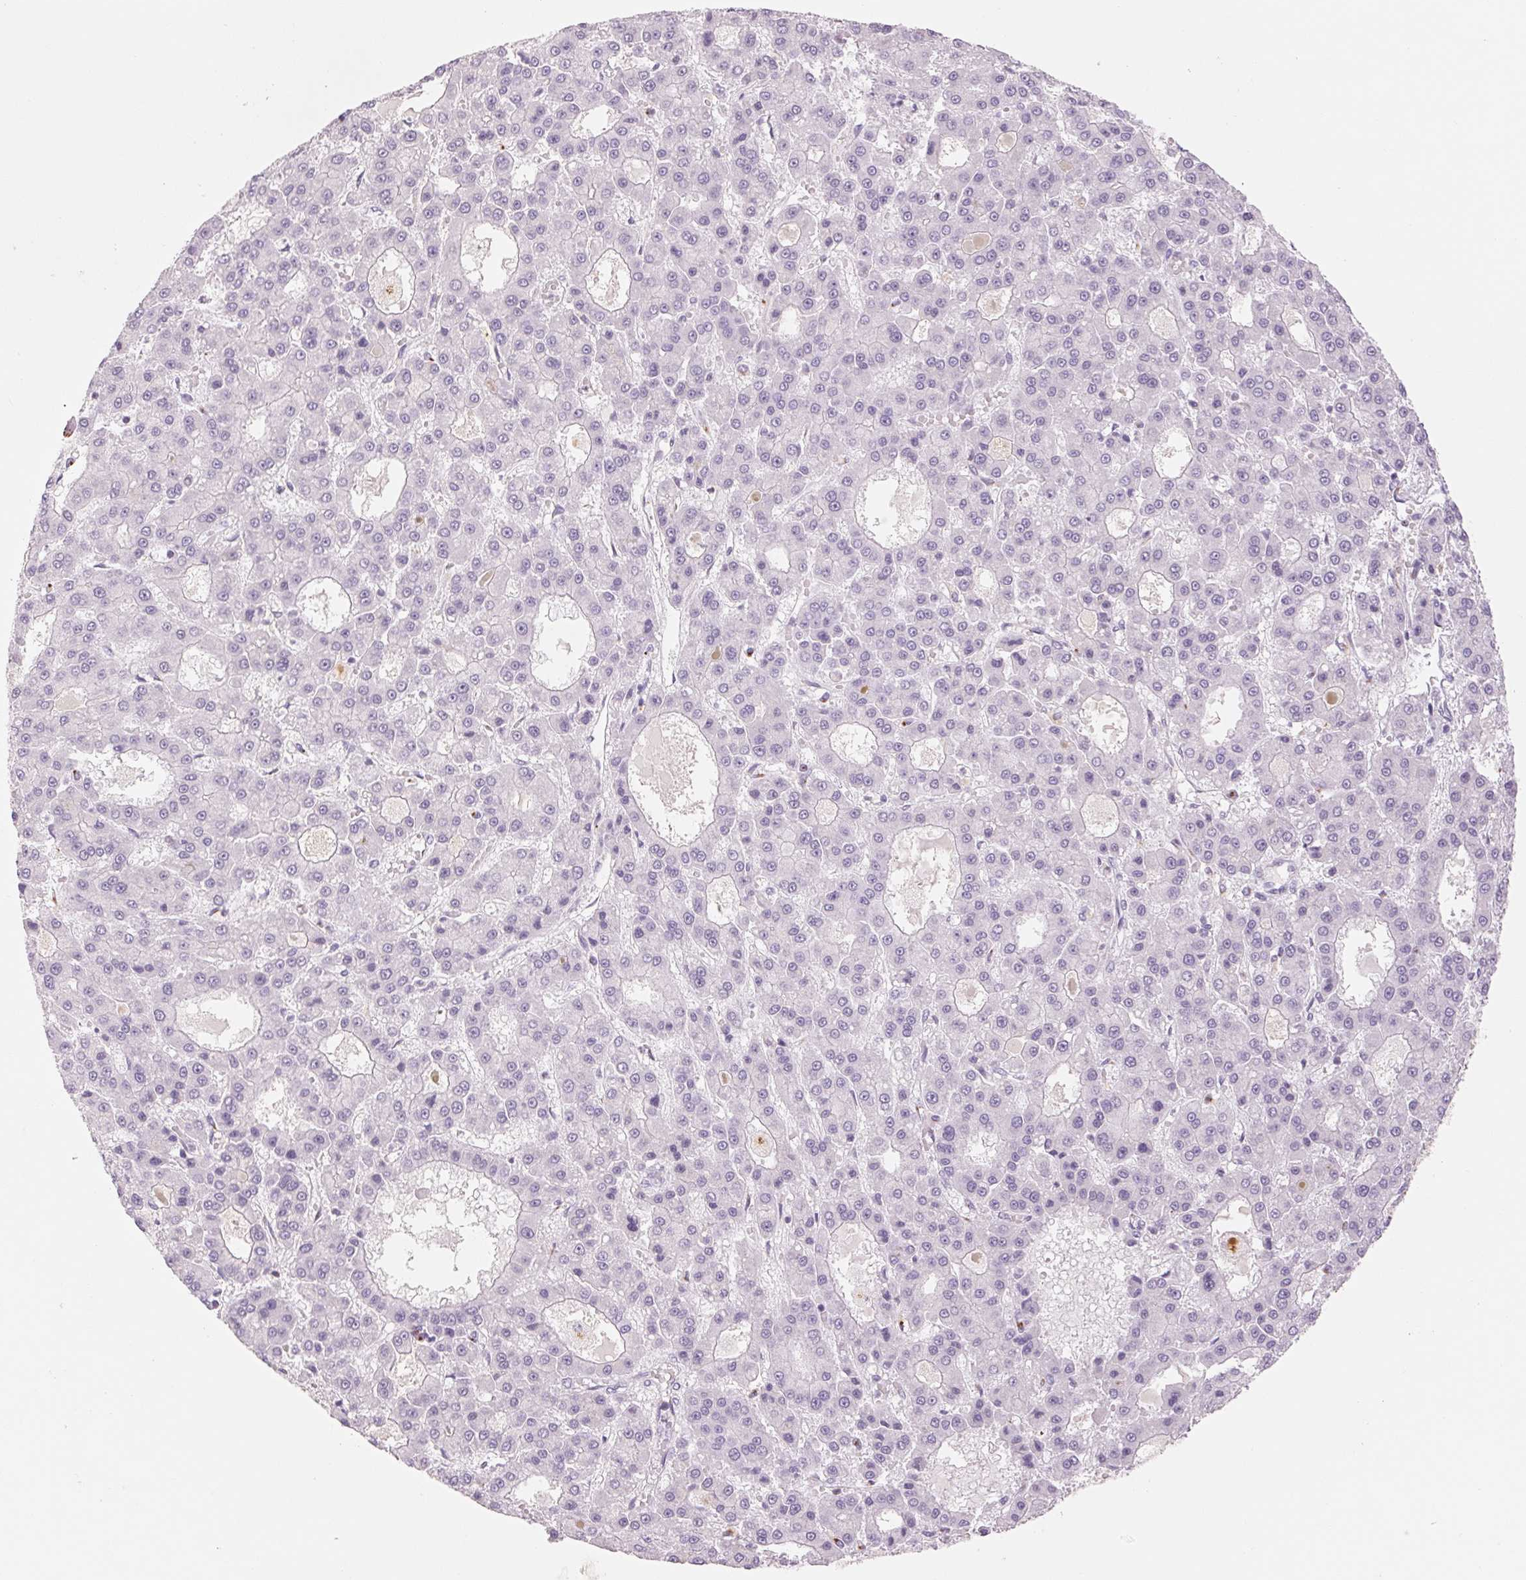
{"staining": {"intensity": "negative", "quantity": "none", "location": "none"}, "tissue": "liver cancer", "cell_type": "Tumor cells", "image_type": "cancer", "snomed": [{"axis": "morphology", "description": "Carcinoma, Hepatocellular, NOS"}, {"axis": "topography", "description": "Liver"}], "caption": "DAB immunohistochemical staining of human liver cancer exhibits no significant positivity in tumor cells.", "gene": "GALNT7", "patient": {"sex": "male", "age": 70}}